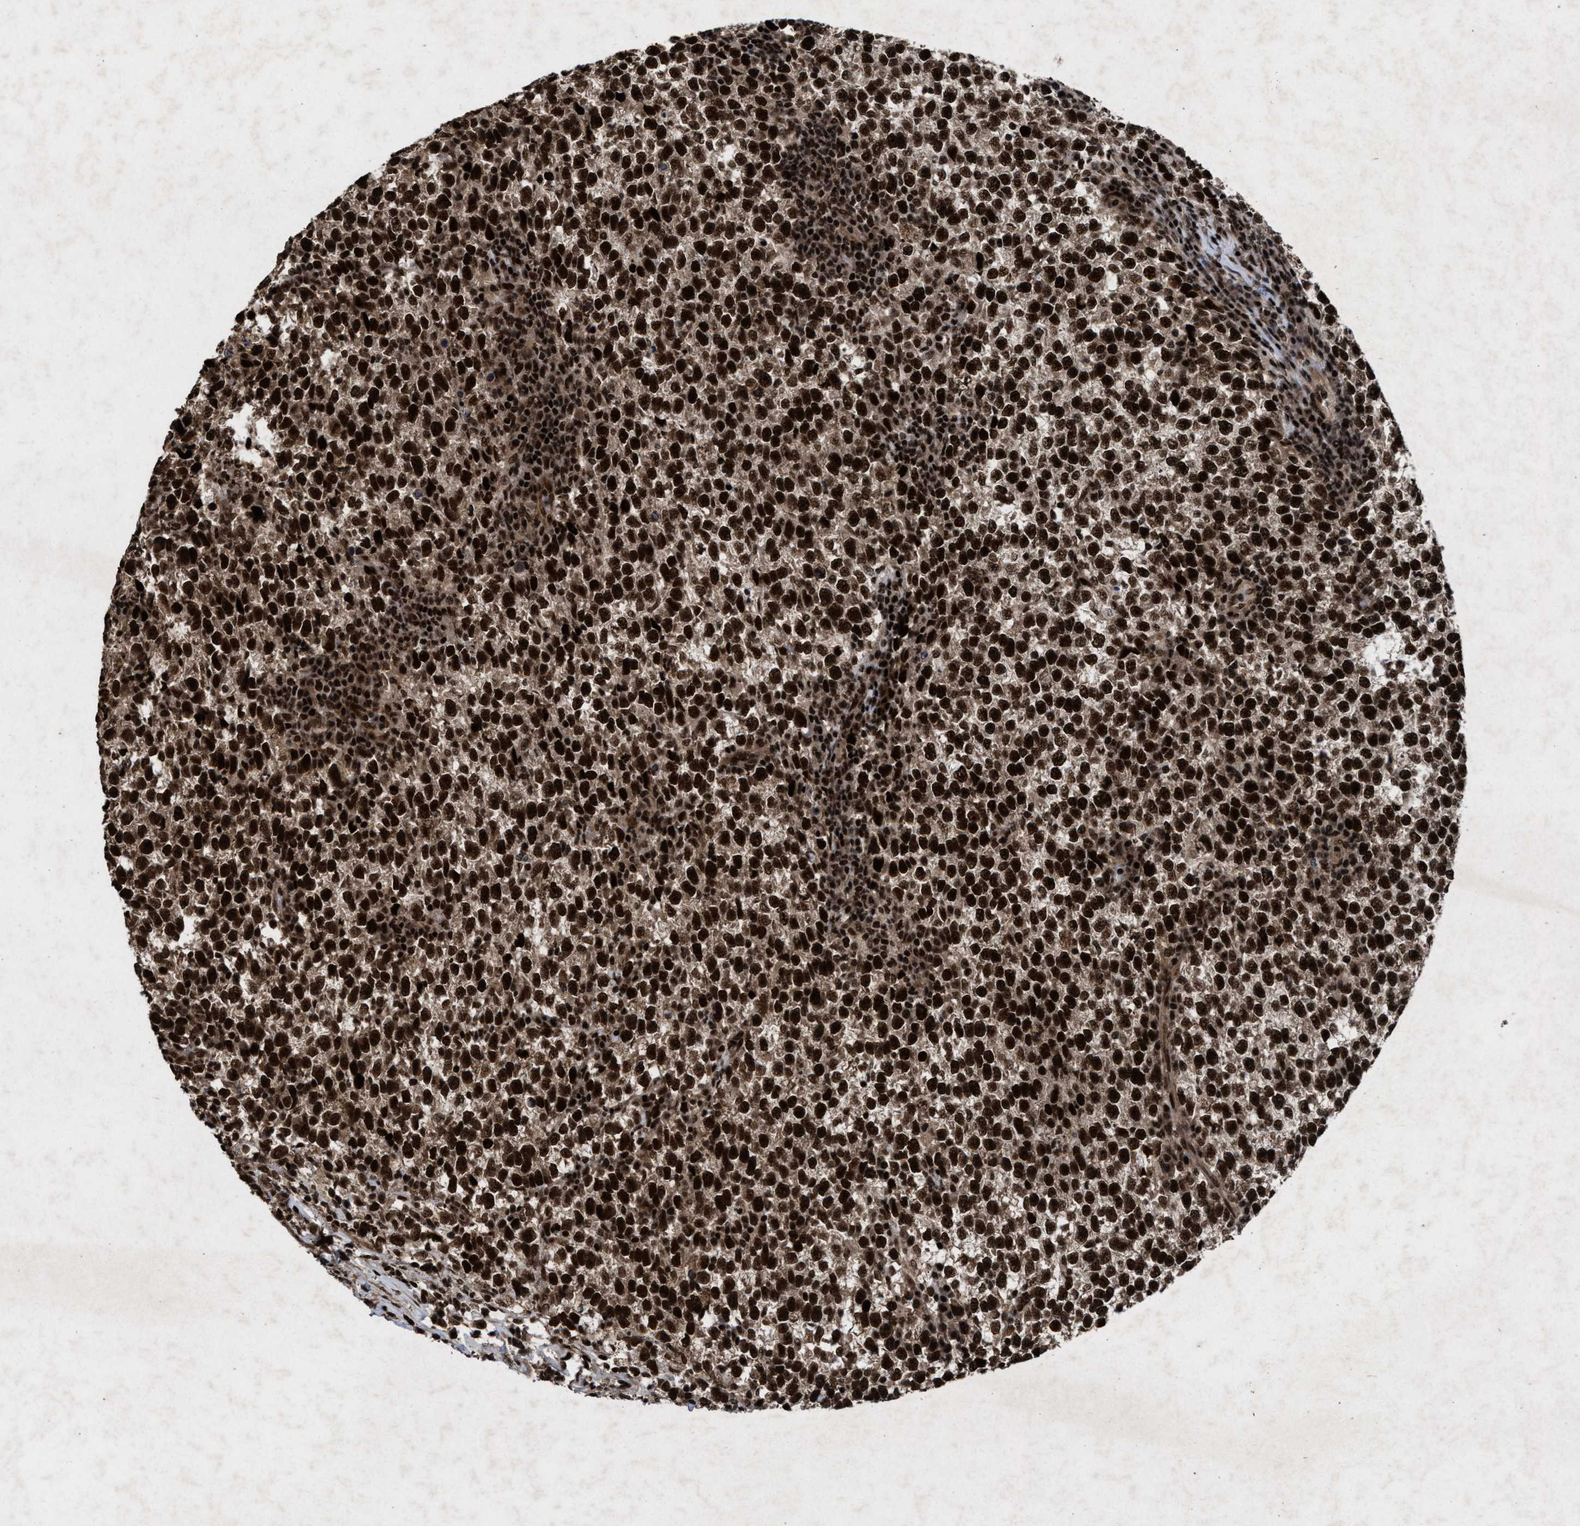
{"staining": {"intensity": "strong", "quantity": ">75%", "location": "nuclear"}, "tissue": "testis cancer", "cell_type": "Tumor cells", "image_type": "cancer", "snomed": [{"axis": "morphology", "description": "Normal tissue, NOS"}, {"axis": "morphology", "description": "Seminoma, NOS"}, {"axis": "topography", "description": "Testis"}], "caption": "Protein staining exhibits strong nuclear staining in about >75% of tumor cells in testis cancer (seminoma).", "gene": "WIZ", "patient": {"sex": "male", "age": 43}}